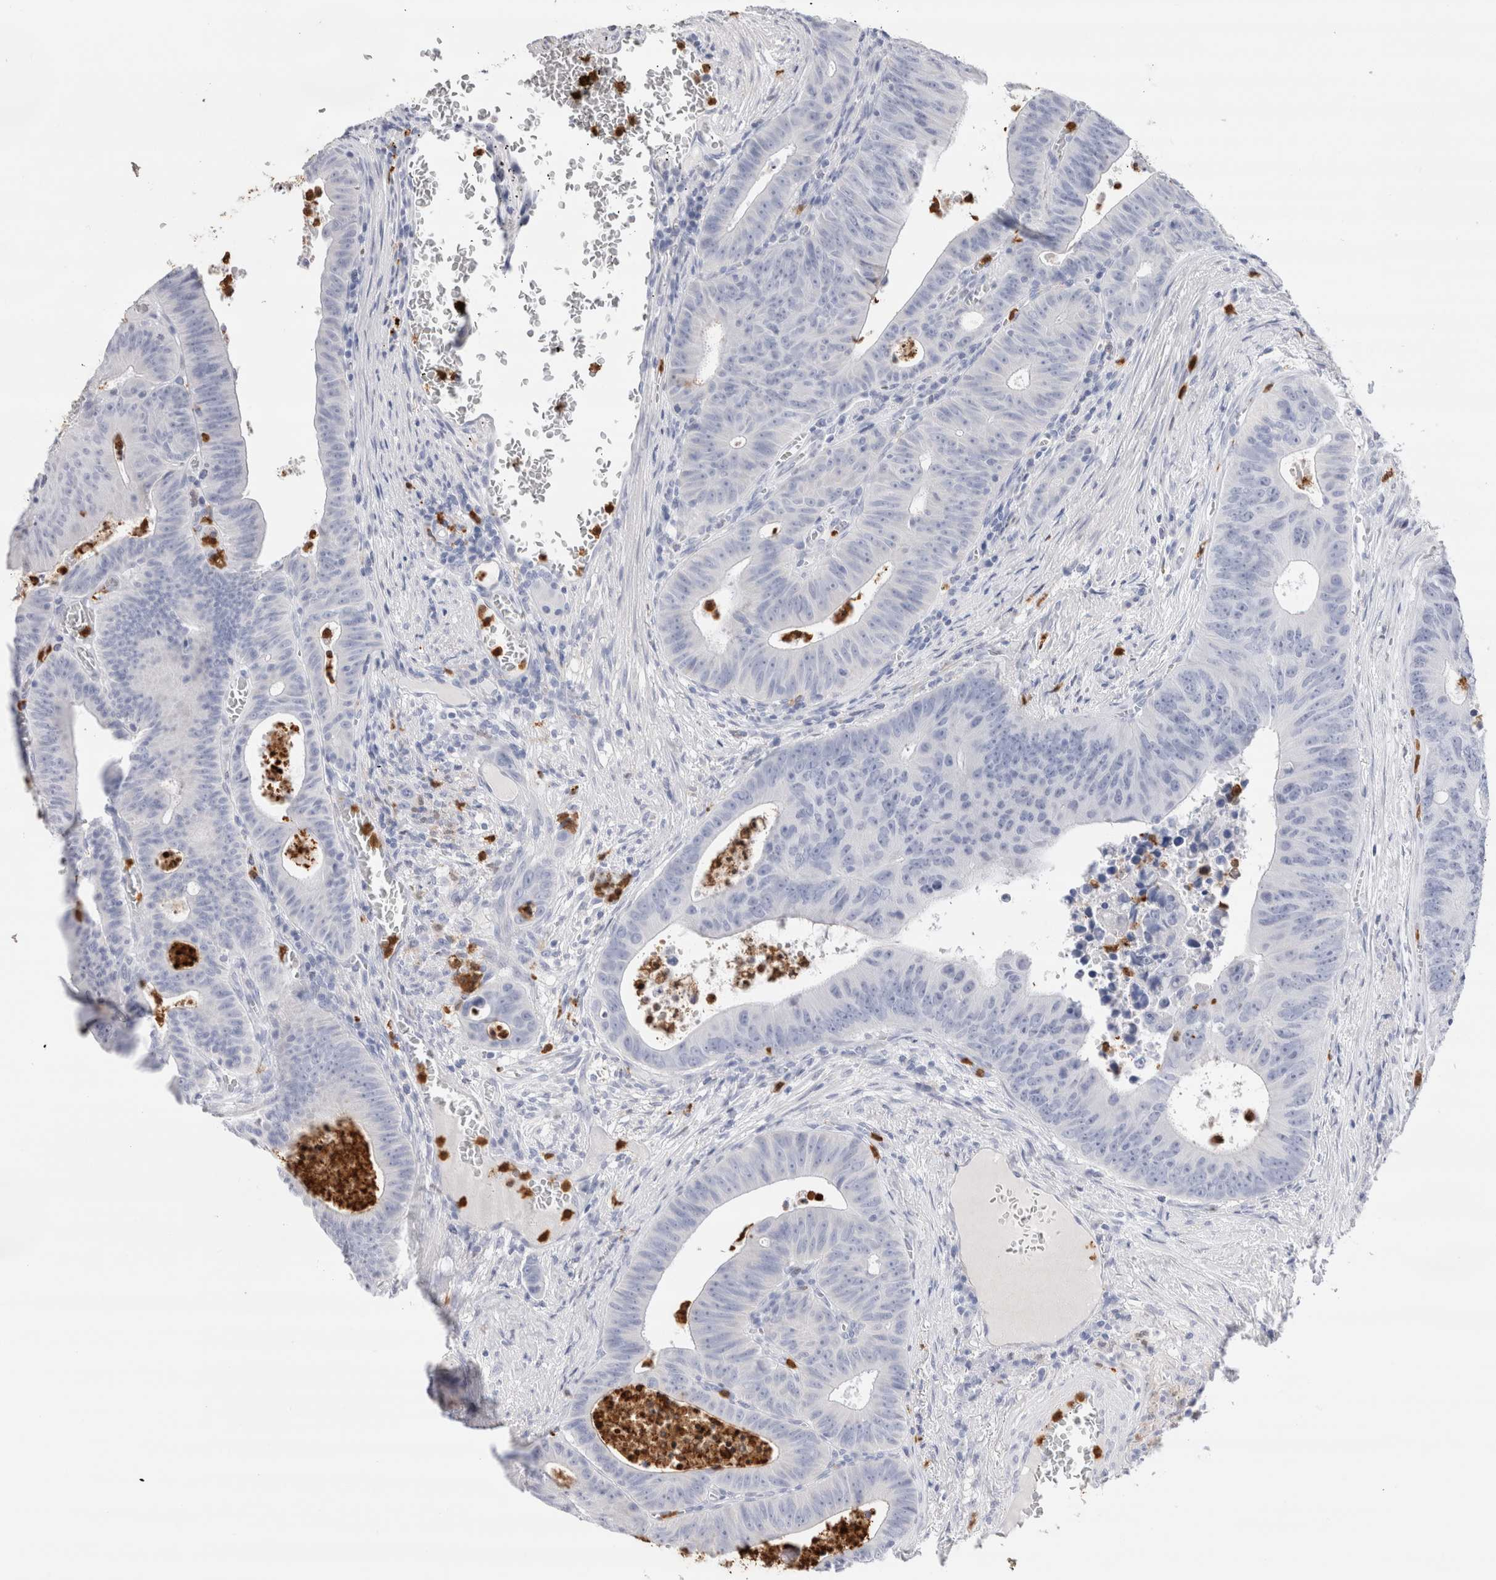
{"staining": {"intensity": "negative", "quantity": "none", "location": "none"}, "tissue": "colorectal cancer", "cell_type": "Tumor cells", "image_type": "cancer", "snomed": [{"axis": "morphology", "description": "Adenocarcinoma, NOS"}, {"axis": "topography", "description": "Colon"}], "caption": "This is an IHC micrograph of human colorectal cancer (adenocarcinoma). There is no positivity in tumor cells.", "gene": "SLC10A5", "patient": {"sex": "male", "age": 87}}